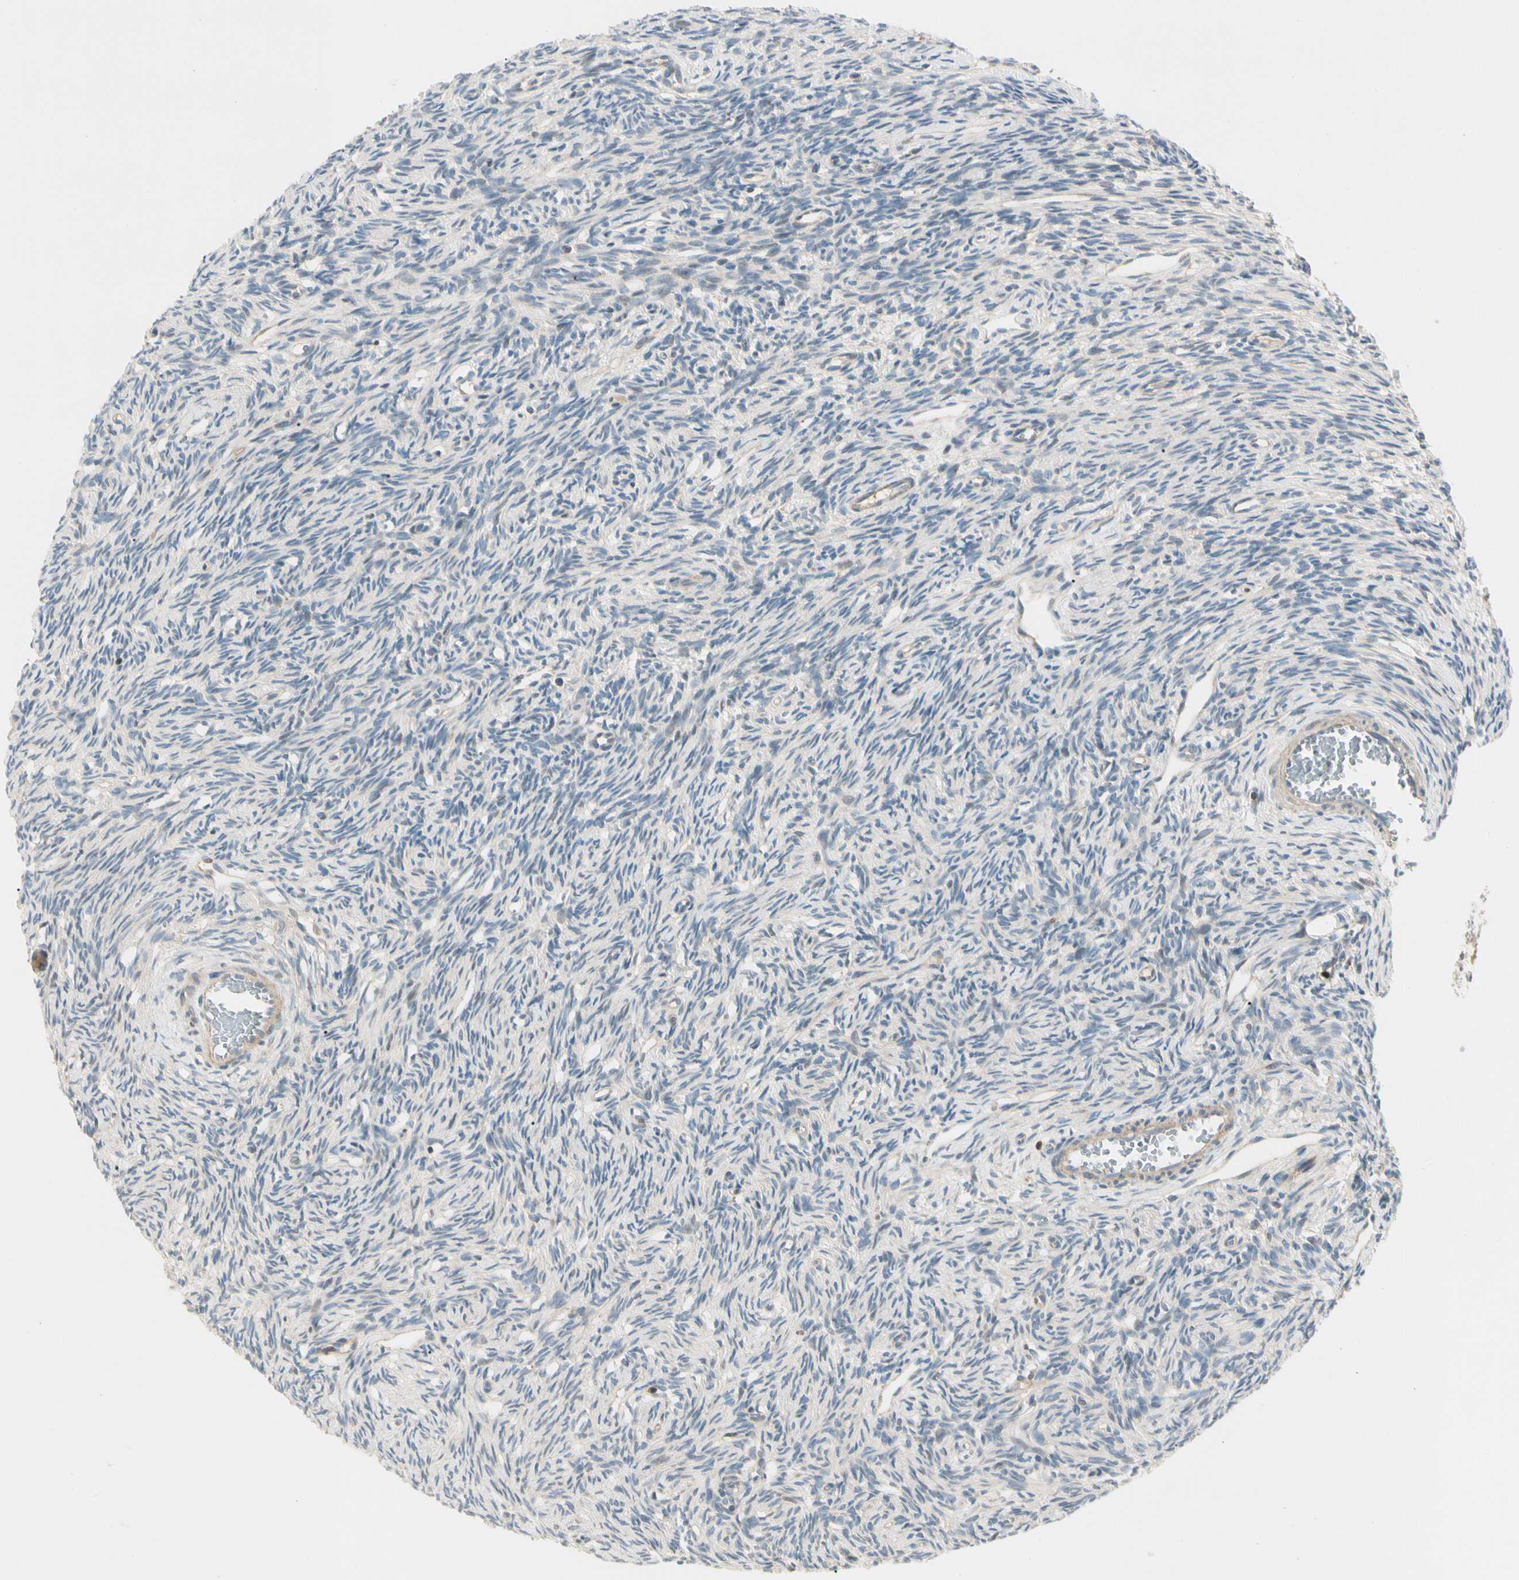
{"staining": {"intensity": "negative", "quantity": "none", "location": "none"}, "tissue": "ovary", "cell_type": "Ovarian stroma cells", "image_type": "normal", "snomed": [{"axis": "morphology", "description": "Normal tissue, NOS"}, {"axis": "topography", "description": "Ovary"}], "caption": "Immunohistochemical staining of benign ovary exhibits no significant expression in ovarian stroma cells.", "gene": "CDH6", "patient": {"sex": "female", "age": 33}}